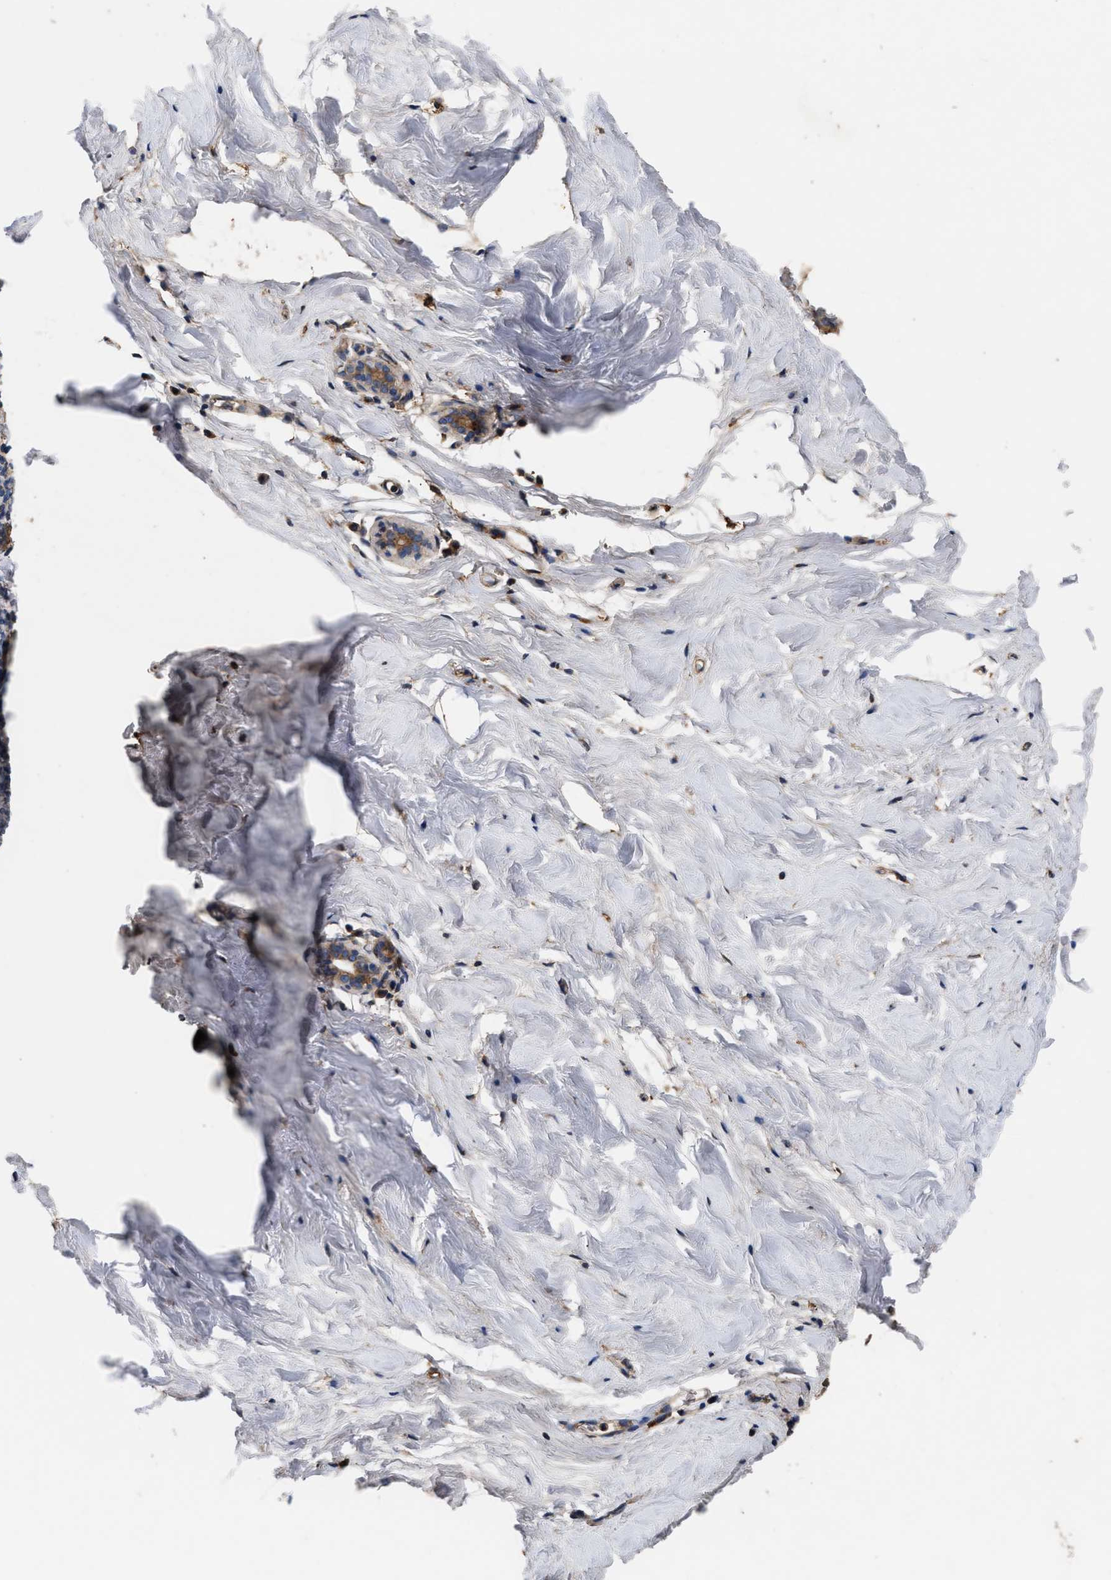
{"staining": {"intensity": "moderate", "quantity": "25%-75%", "location": "cytoplasmic/membranous"}, "tissue": "breast", "cell_type": "Adipocytes", "image_type": "normal", "snomed": [{"axis": "morphology", "description": "Normal tissue, NOS"}, {"axis": "topography", "description": "Breast"}], "caption": "The histopathology image displays immunohistochemical staining of unremarkable breast. There is moderate cytoplasmic/membranous staining is appreciated in approximately 25%-75% of adipocytes.", "gene": "KLB", "patient": {"sex": "female", "age": 62}}